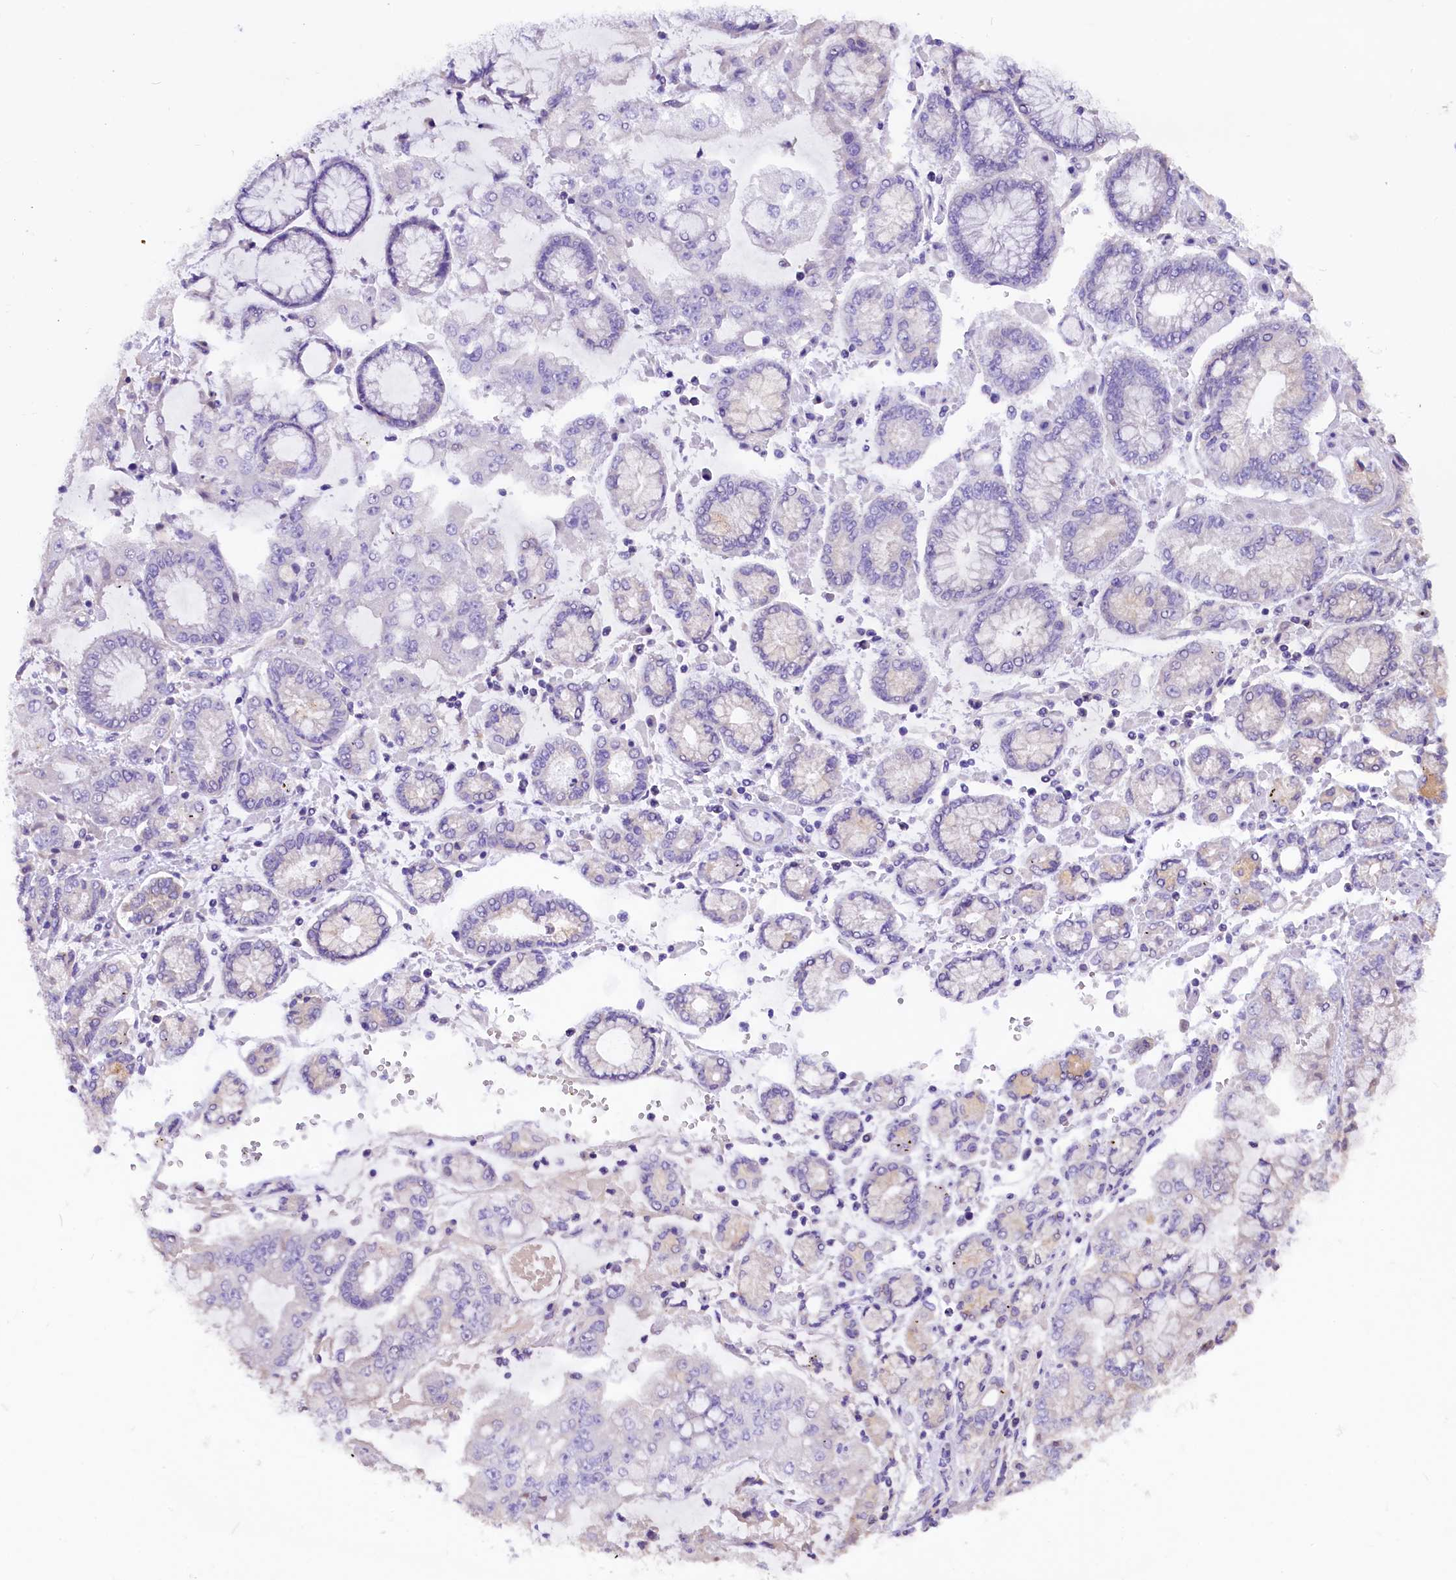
{"staining": {"intensity": "negative", "quantity": "none", "location": "none"}, "tissue": "stomach cancer", "cell_type": "Tumor cells", "image_type": "cancer", "snomed": [{"axis": "morphology", "description": "Adenocarcinoma, NOS"}, {"axis": "topography", "description": "Stomach"}], "caption": "High power microscopy micrograph of an immunohistochemistry histopathology image of stomach adenocarcinoma, revealing no significant positivity in tumor cells.", "gene": "AP3B2", "patient": {"sex": "male", "age": 76}}